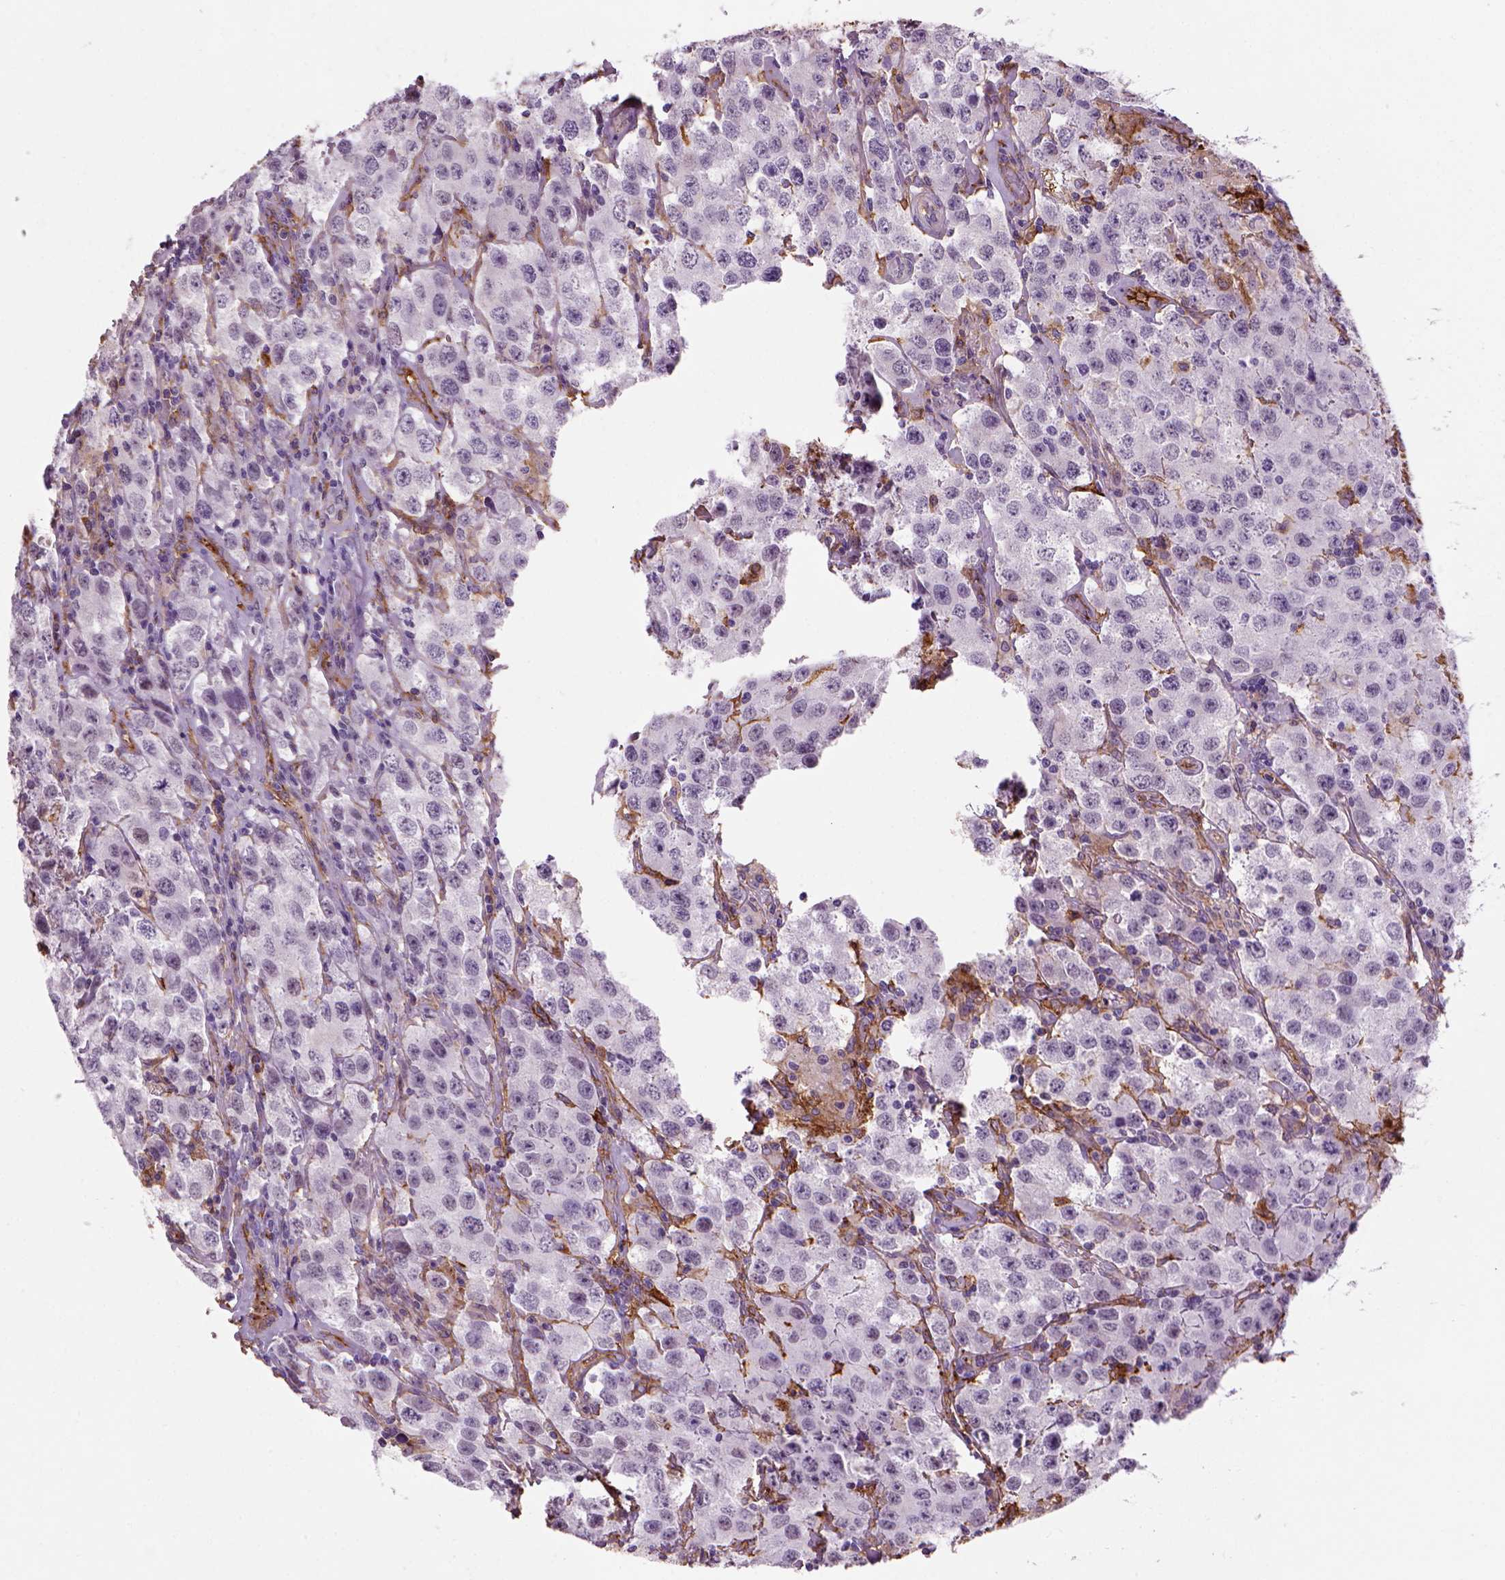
{"staining": {"intensity": "negative", "quantity": "none", "location": "none"}, "tissue": "testis cancer", "cell_type": "Tumor cells", "image_type": "cancer", "snomed": [{"axis": "morphology", "description": "Seminoma, NOS"}, {"axis": "topography", "description": "Testis"}], "caption": "Testis seminoma was stained to show a protein in brown. There is no significant positivity in tumor cells. (Stains: DAB (3,3'-diaminobenzidine) immunohistochemistry with hematoxylin counter stain, Microscopy: brightfield microscopy at high magnification).", "gene": "MARCKS", "patient": {"sex": "male", "age": 52}}